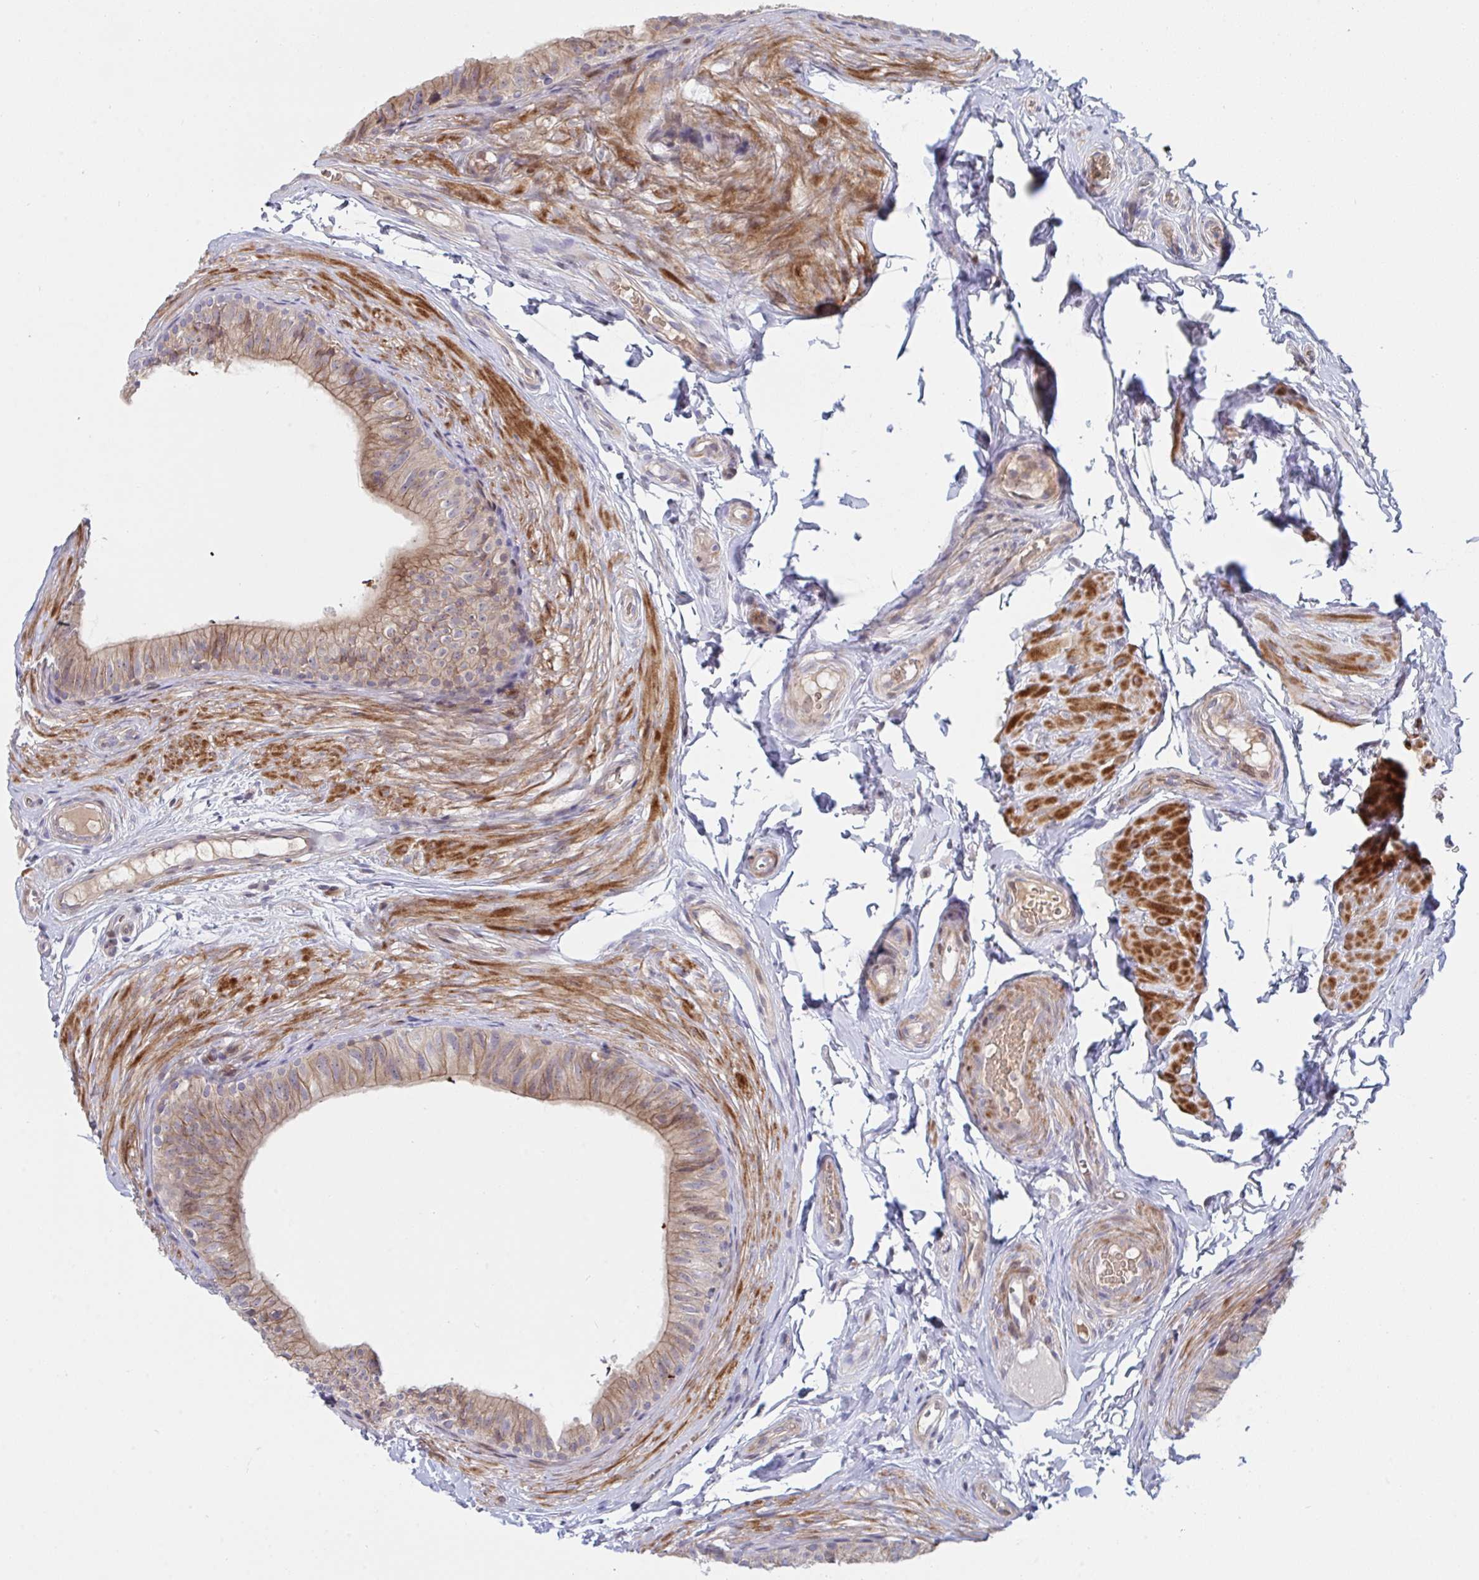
{"staining": {"intensity": "moderate", "quantity": ">75%", "location": "cytoplasmic/membranous"}, "tissue": "epididymis", "cell_type": "Glandular cells", "image_type": "normal", "snomed": [{"axis": "morphology", "description": "Normal tissue, NOS"}, {"axis": "topography", "description": "Epididymis, spermatic cord, NOS"}, {"axis": "topography", "description": "Epididymis"}, {"axis": "topography", "description": "Peripheral nerve tissue"}], "caption": "Approximately >75% of glandular cells in benign human epididymis exhibit moderate cytoplasmic/membranous protein expression as visualized by brown immunohistochemical staining.", "gene": "TNFSF4", "patient": {"sex": "male", "age": 29}}